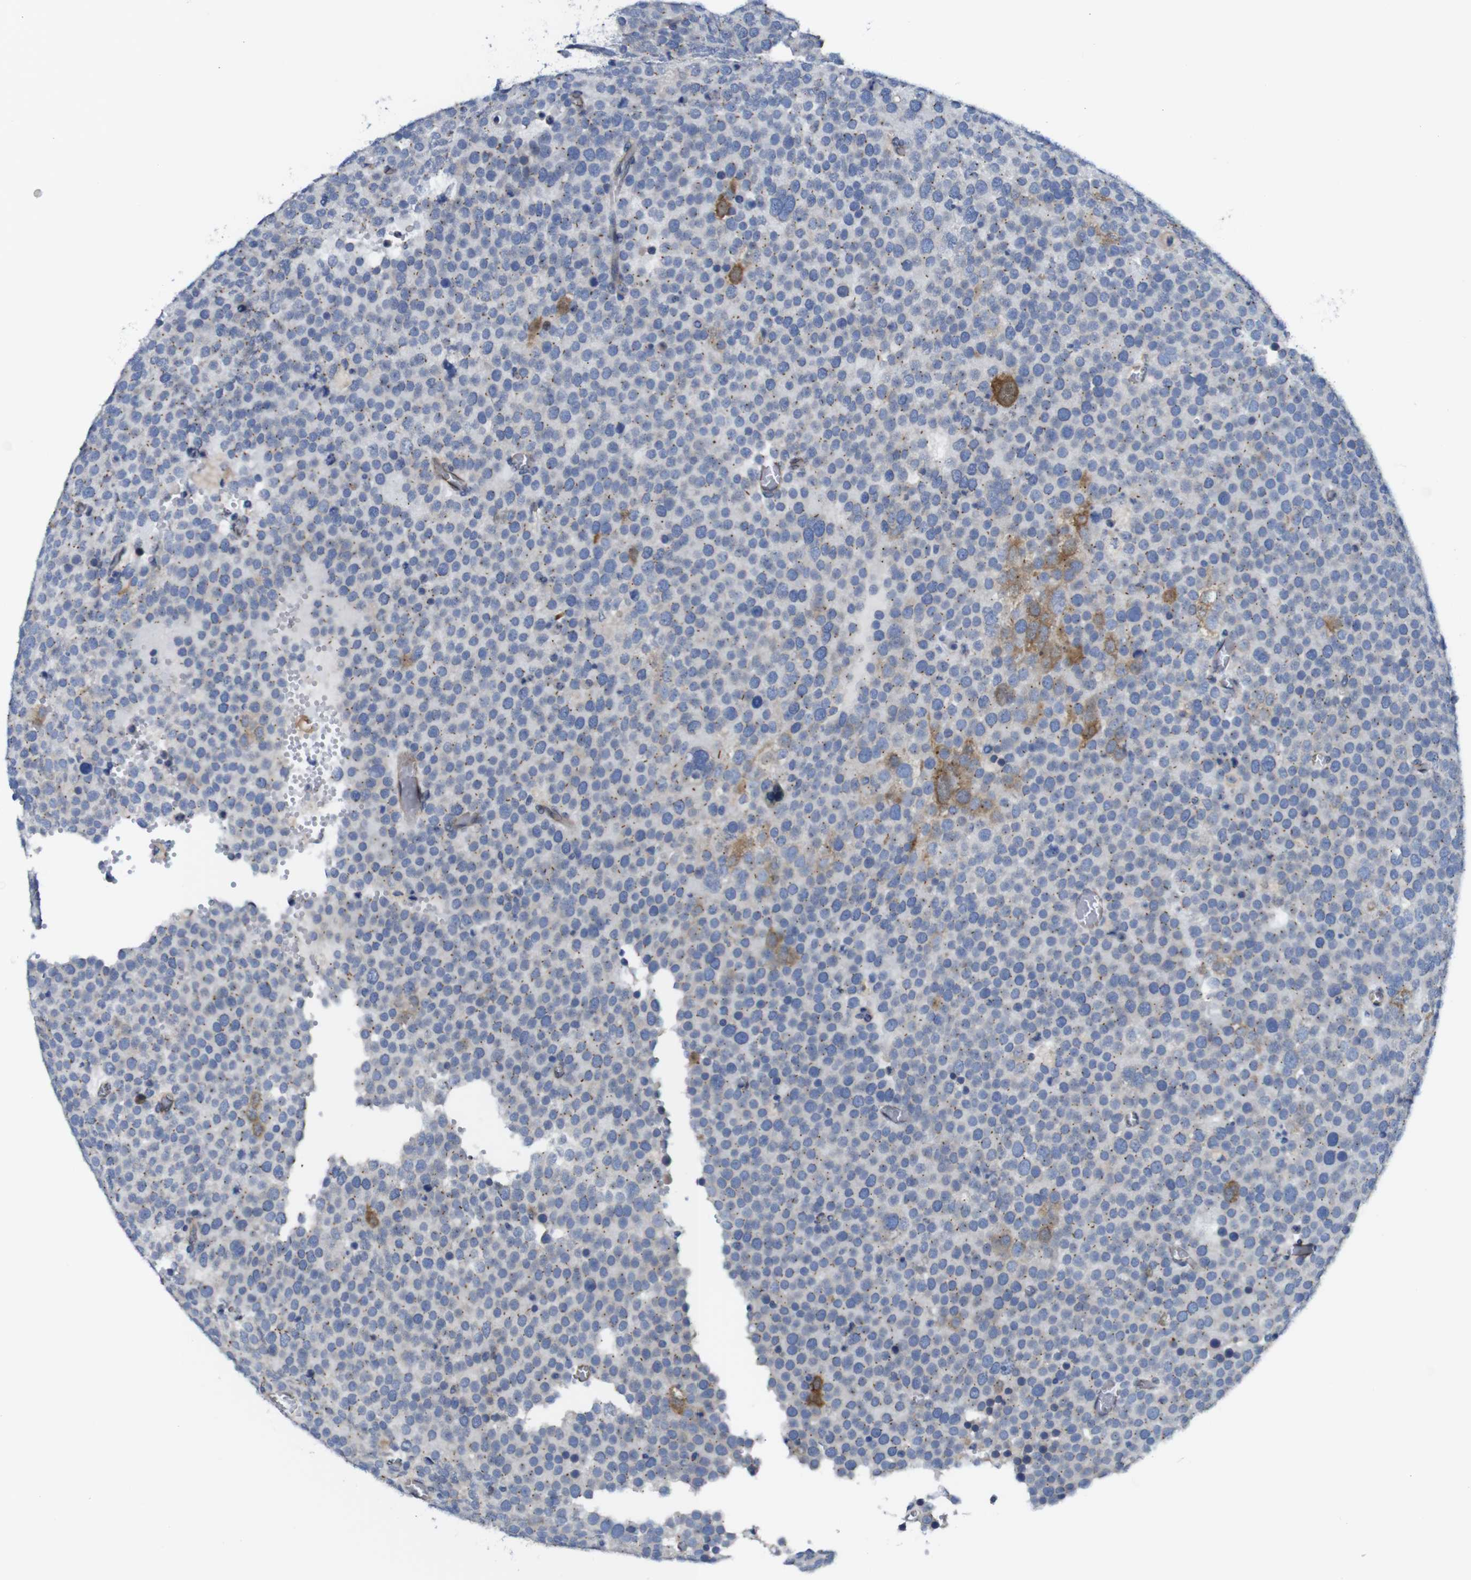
{"staining": {"intensity": "negative", "quantity": "none", "location": "none"}, "tissue": "testis cancer", "cell_type": "Tumor cells", "image_type": "cancer", "snomed": [{"axis": "morphology", "description": "Normal tissue, NOS"}, {"axis": "morphology", "description": "Seminoma, NOS"}, {"axis": "topography", "description": "Testis"}], "caption": "IHC photomicrograph of seminoma (testis) stained for a protein (brown), which reveals no expression in tumor cells.", "gene": "DDRGK1", "patient": {"sex": "male", "age": 71}}